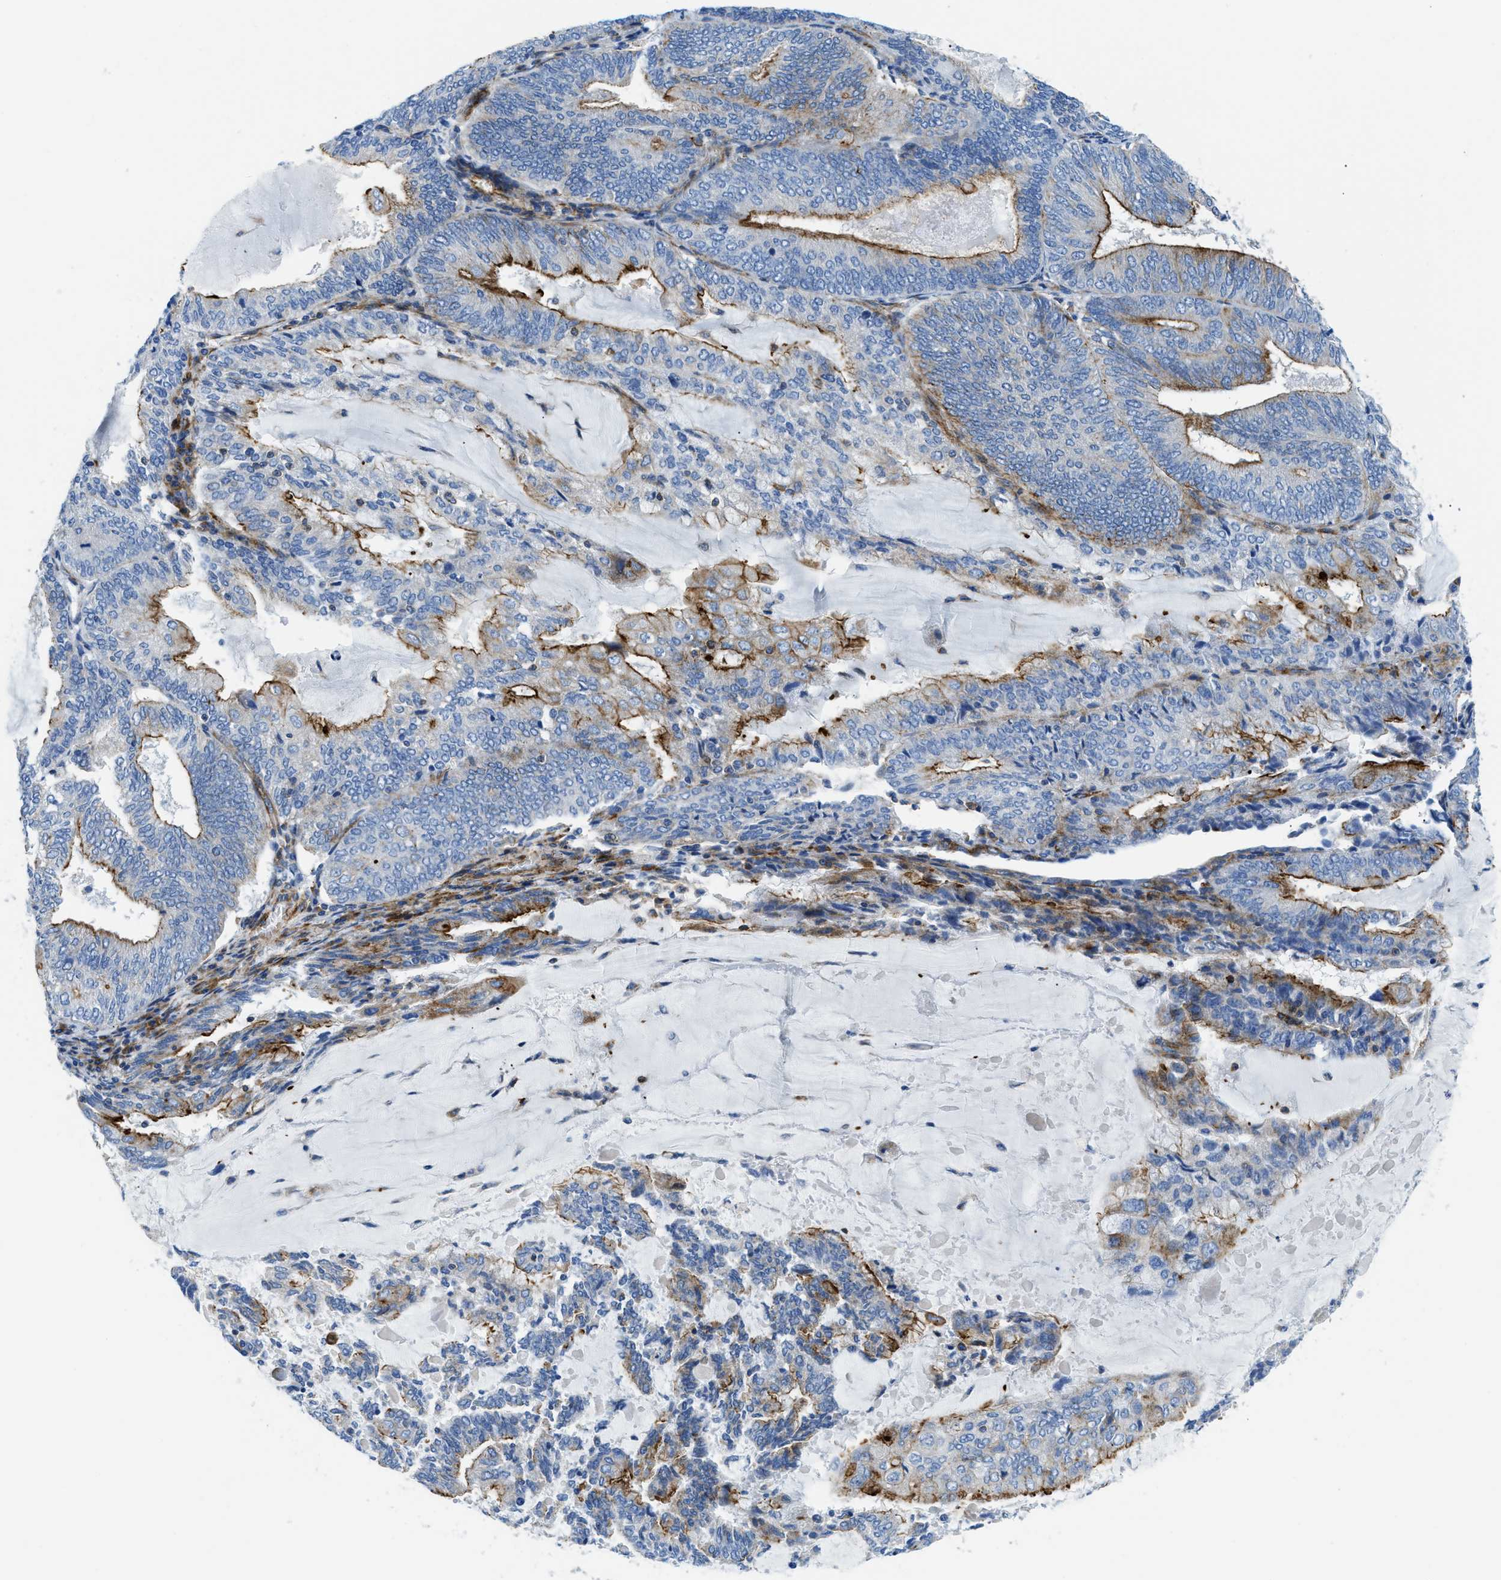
{"staining": {"intensity": "strong", "quantity": "25%-75%", "location": "cytoplasmic/membranous"}, "tissue": "endometrial cancer", "cell_type": "Tumor cells", "image_type": "cancer", "snomed": [{"axis": "morphology", "description": "Adenocarcinoma, NOS"}, {"axis": "topography", "description": "Endometrium"}], "caption": "Endometrial adenocarcinoma stained with a protein marker exhibits strong staining in tumor cells.", "gene": "CUTA", "patient": {"sex": "female", "age": 81}}